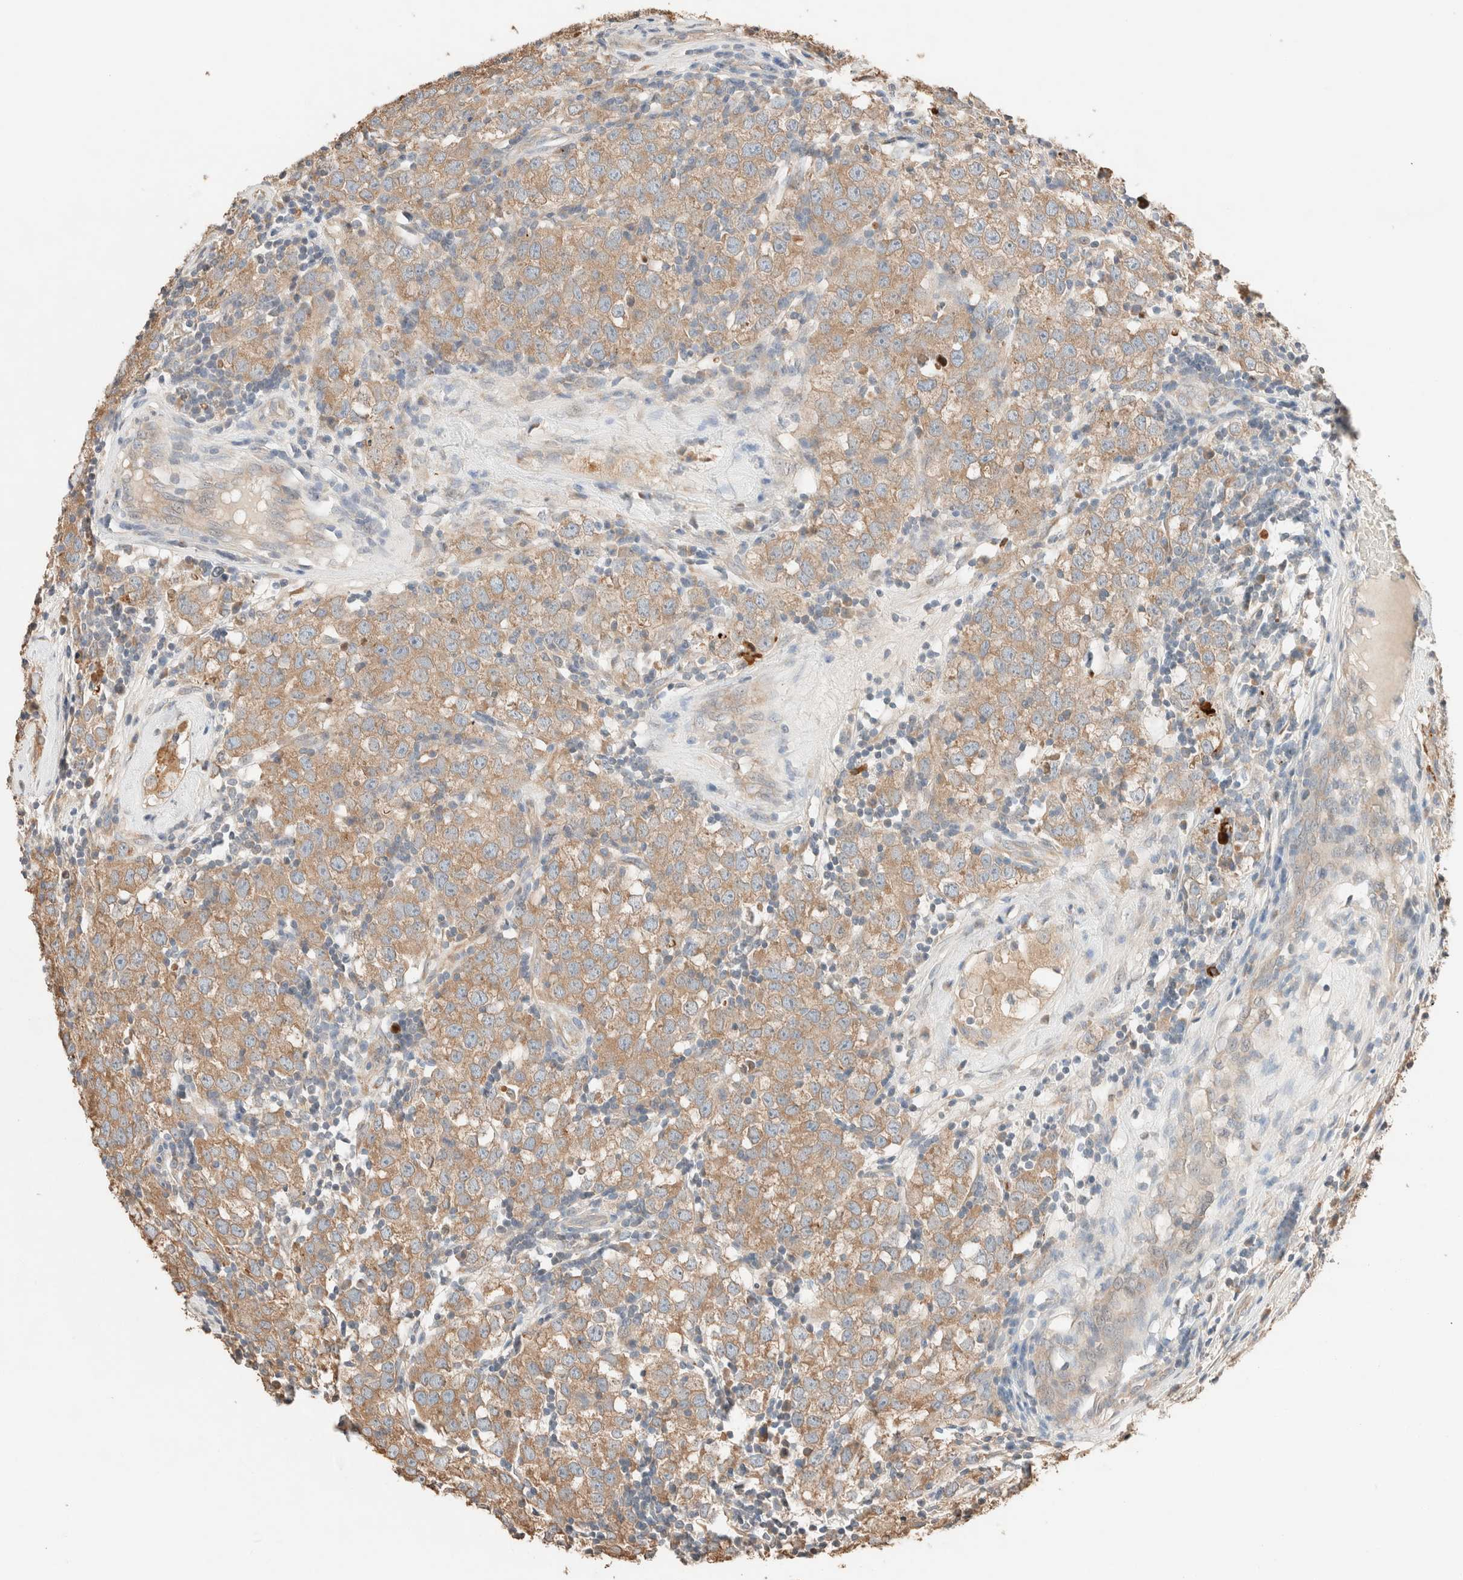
{"staining": {"intensity": "moderate", "quantity": ">75%", "location": "cytoplasmic/membranous"}, "tissue": "testis cancer", "cell_type": "Tumor cells", "image_type": "cancer", "snomed": [{"axis": "morphology", "description": "Seminoma, NOS"}, {"axis": "morphology", "description": "Carcinoma, Embryonal, NOS"}, {"axis": "topography", "description": "Testis"}], "caption": "Protein expression analysis of testis cancer (seminoma) reveals moderate cytoplasmic/membranous expression in about >75% of tumor cells. (Stains: DAB in brown, nuclei in blue, Microscopy: brightfield microscopy at high magnification).", "gene": "TUBD1", "patient": {"sex": "male", "age": 28}}